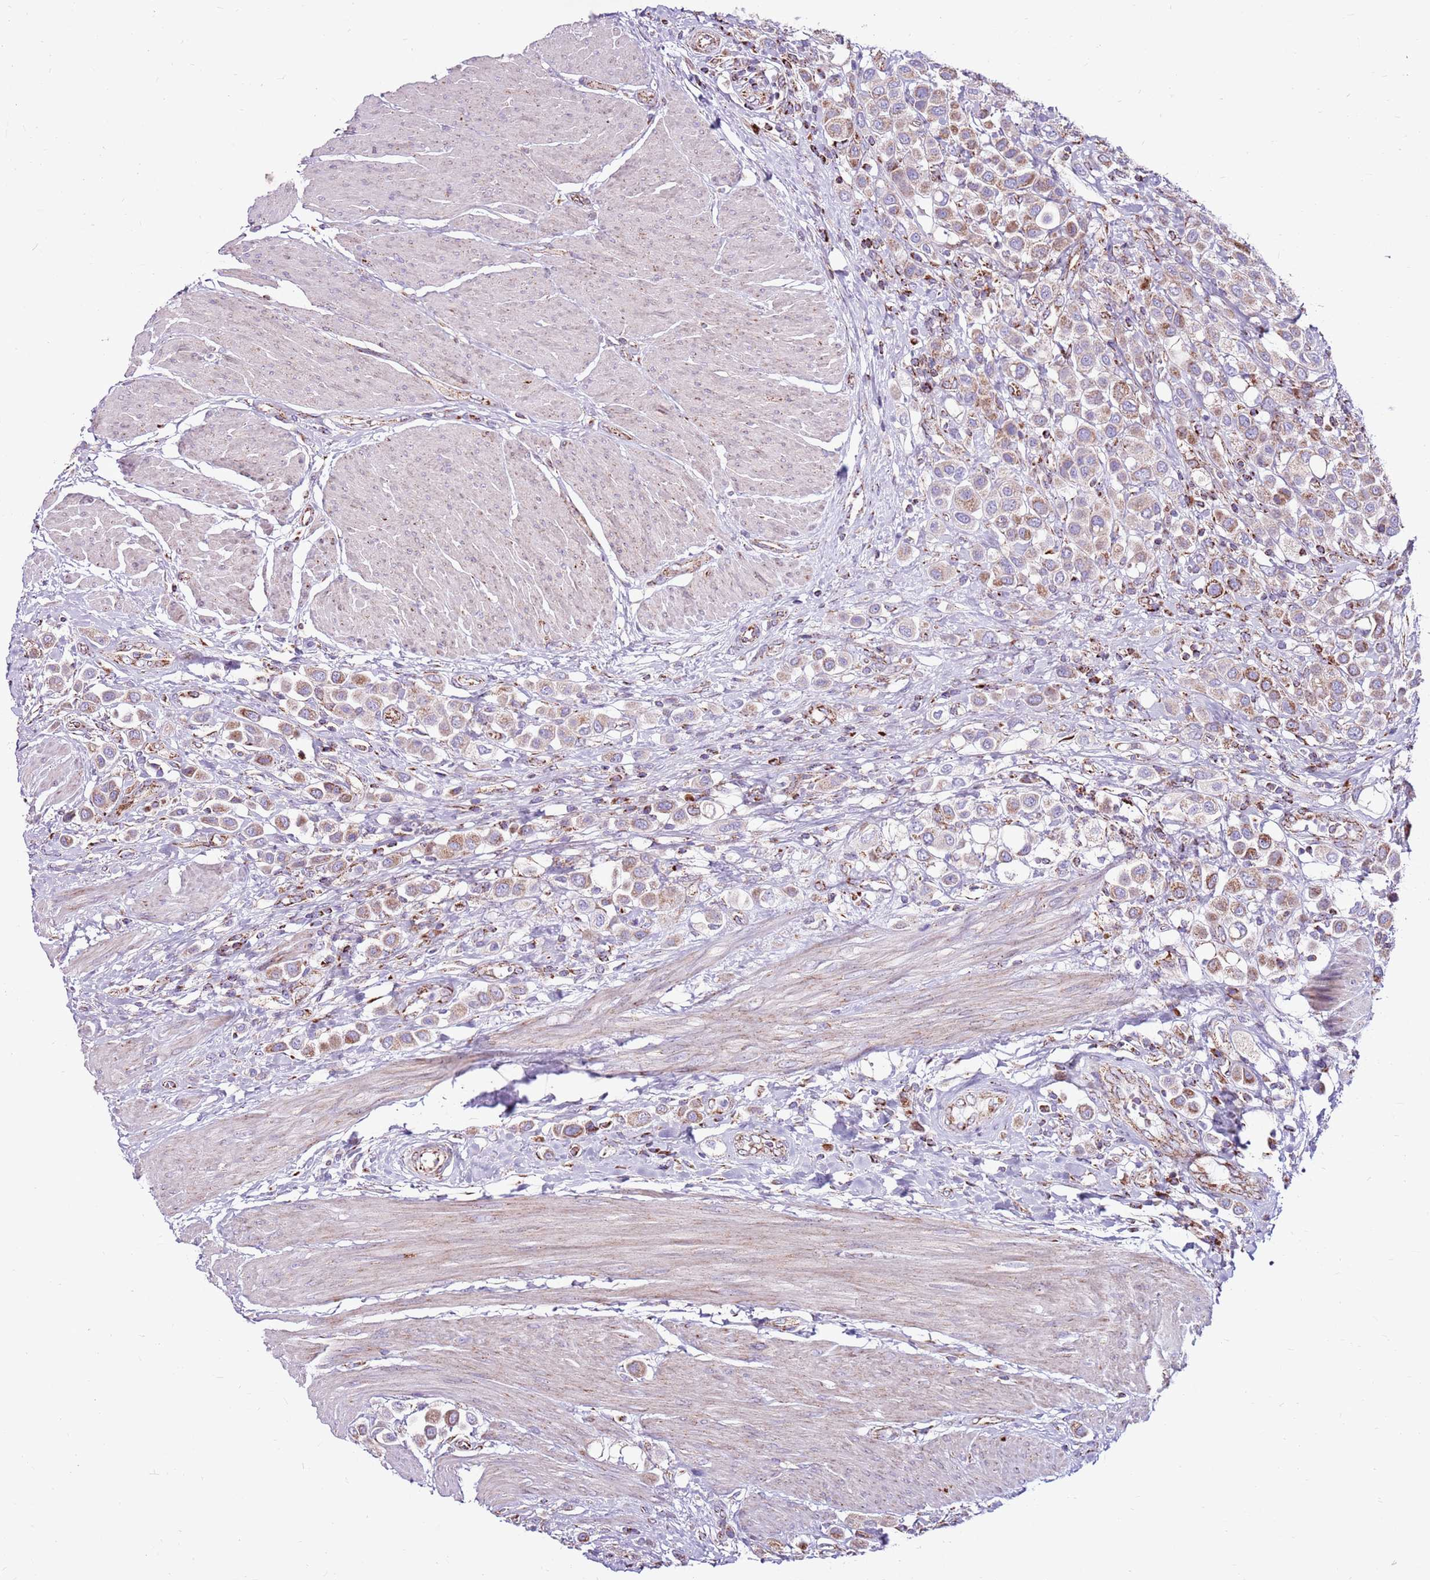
{"staining": {"intensity": "moderate", "quantity": "25%-75%", "location": "cytoplasmic/membranous"}, "tissue": "urothelial cancer", "cell_type": "Tumor cells", "image_type": "cancer", "snomed": [{"axis": "morphology", "description": "Urothelial carcinoma, High grade"}, {"axis": "topography", "description": "Urinary bladder"}], "caption": "A photomicrograph of urothelial cancer stained for a protein shows moderate cytoplasmic/membranous brown staining in tumor cells. (DAB (3,3'-diaminobenzidine) IHC with brightfield microscopy, high magnification).", "gene": "HECTD4", "patient": {"sex": "male", "age": 50}}